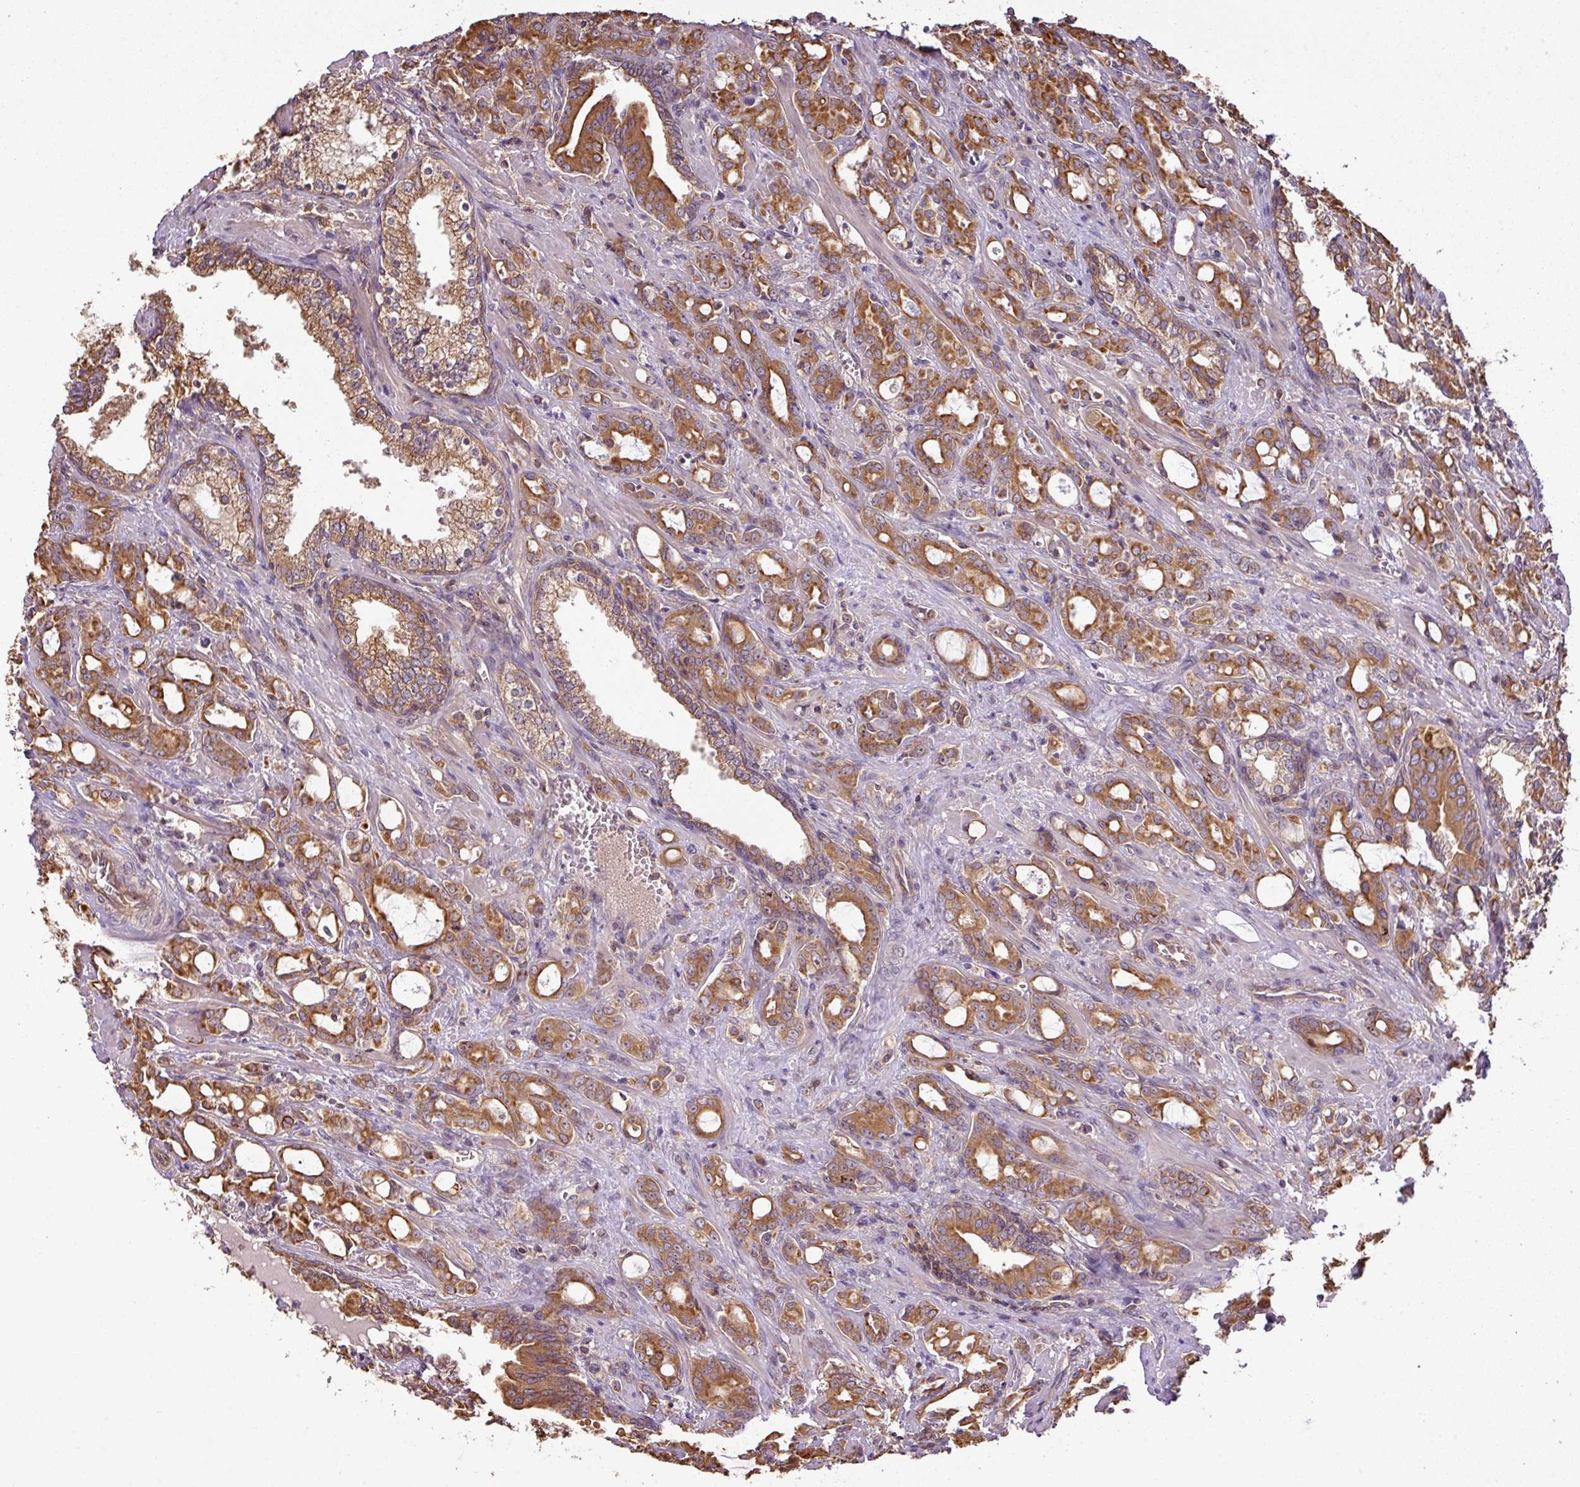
{"staining": {"intensity": "moderate", "quantity": ">75%", "location": "cytoplasmic/membranous"}, "tissue": "prostate cancer", "cell_type": "Tumor cells", "image_type": "cancer", "snomed": [{"axis": "morphology", "description": "Adenocarcinoma, High grade"}, {"axis": "topography", "description": "Prostate"}], "caption": "Protein expression analysis of human prostate cancer reveals moderate cytoplasmic/membranous positivity in approximately >75% of tumor cells.", "gene": "VENTX", "patient": {"sex": "male", "age": 72}}